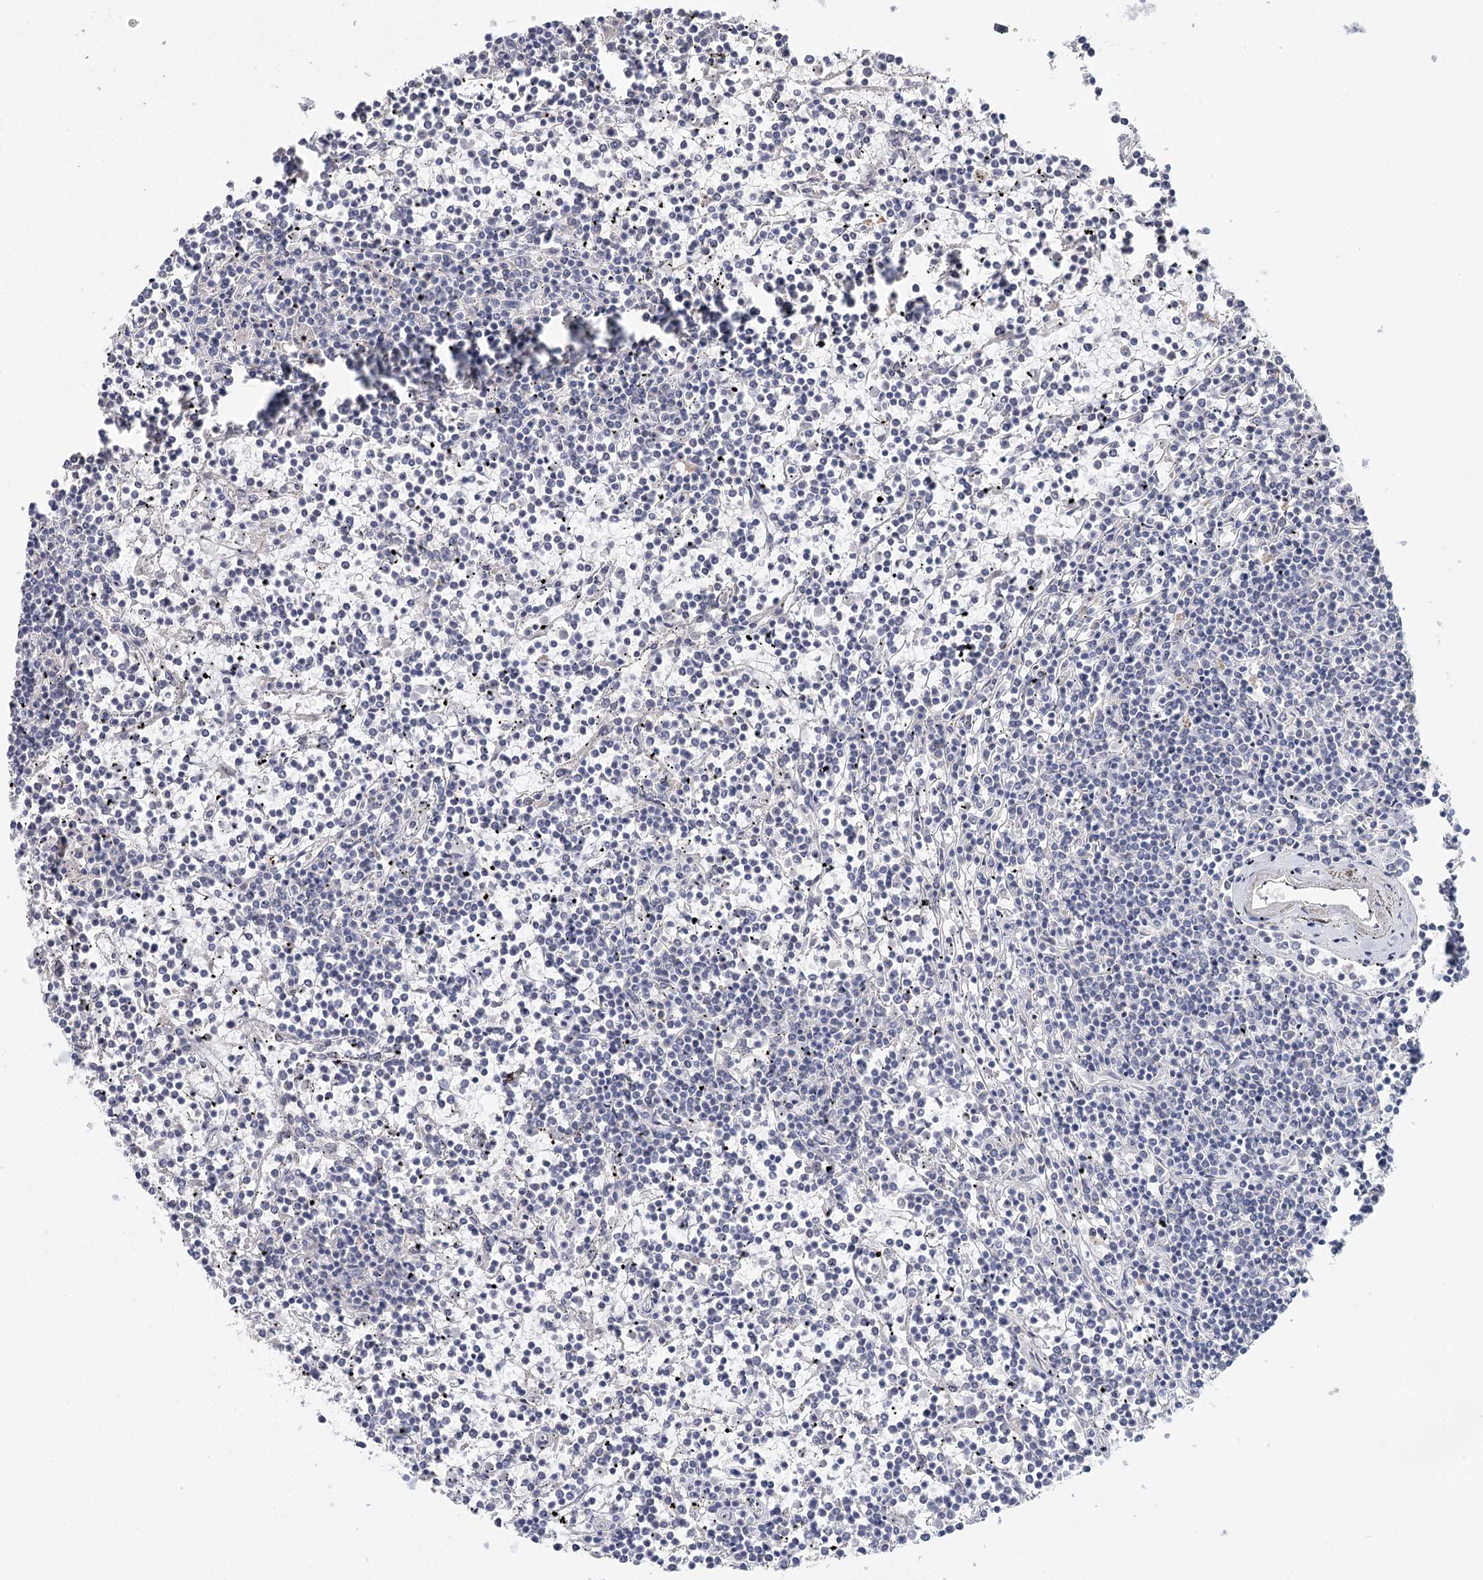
{"staining": {"intensity": "negative", "quantity": "none", "location": "none"}, "tissue": "lymphoma", "cell_type": "Tumor cells", "image_type": "cancer", "snomed": [{"axis": "morphology", "description": "Malignant lymphoma, non-Hodgkin's type, Low grade"}, {"axis": "topography", "description": "Spleen"}], "caption": "A histopathology image of human malignant lymphoma, non-Hodgkin's type (low-grade) is negative for staining in tumor cells. (Stains: DAB immunohistochemistry with hematoxylin counter stain, Microscopy: brightfield microscopy at high magnification).", "gene": "ARHGAP44", "patient": {"sex": "female", "age": 19}}